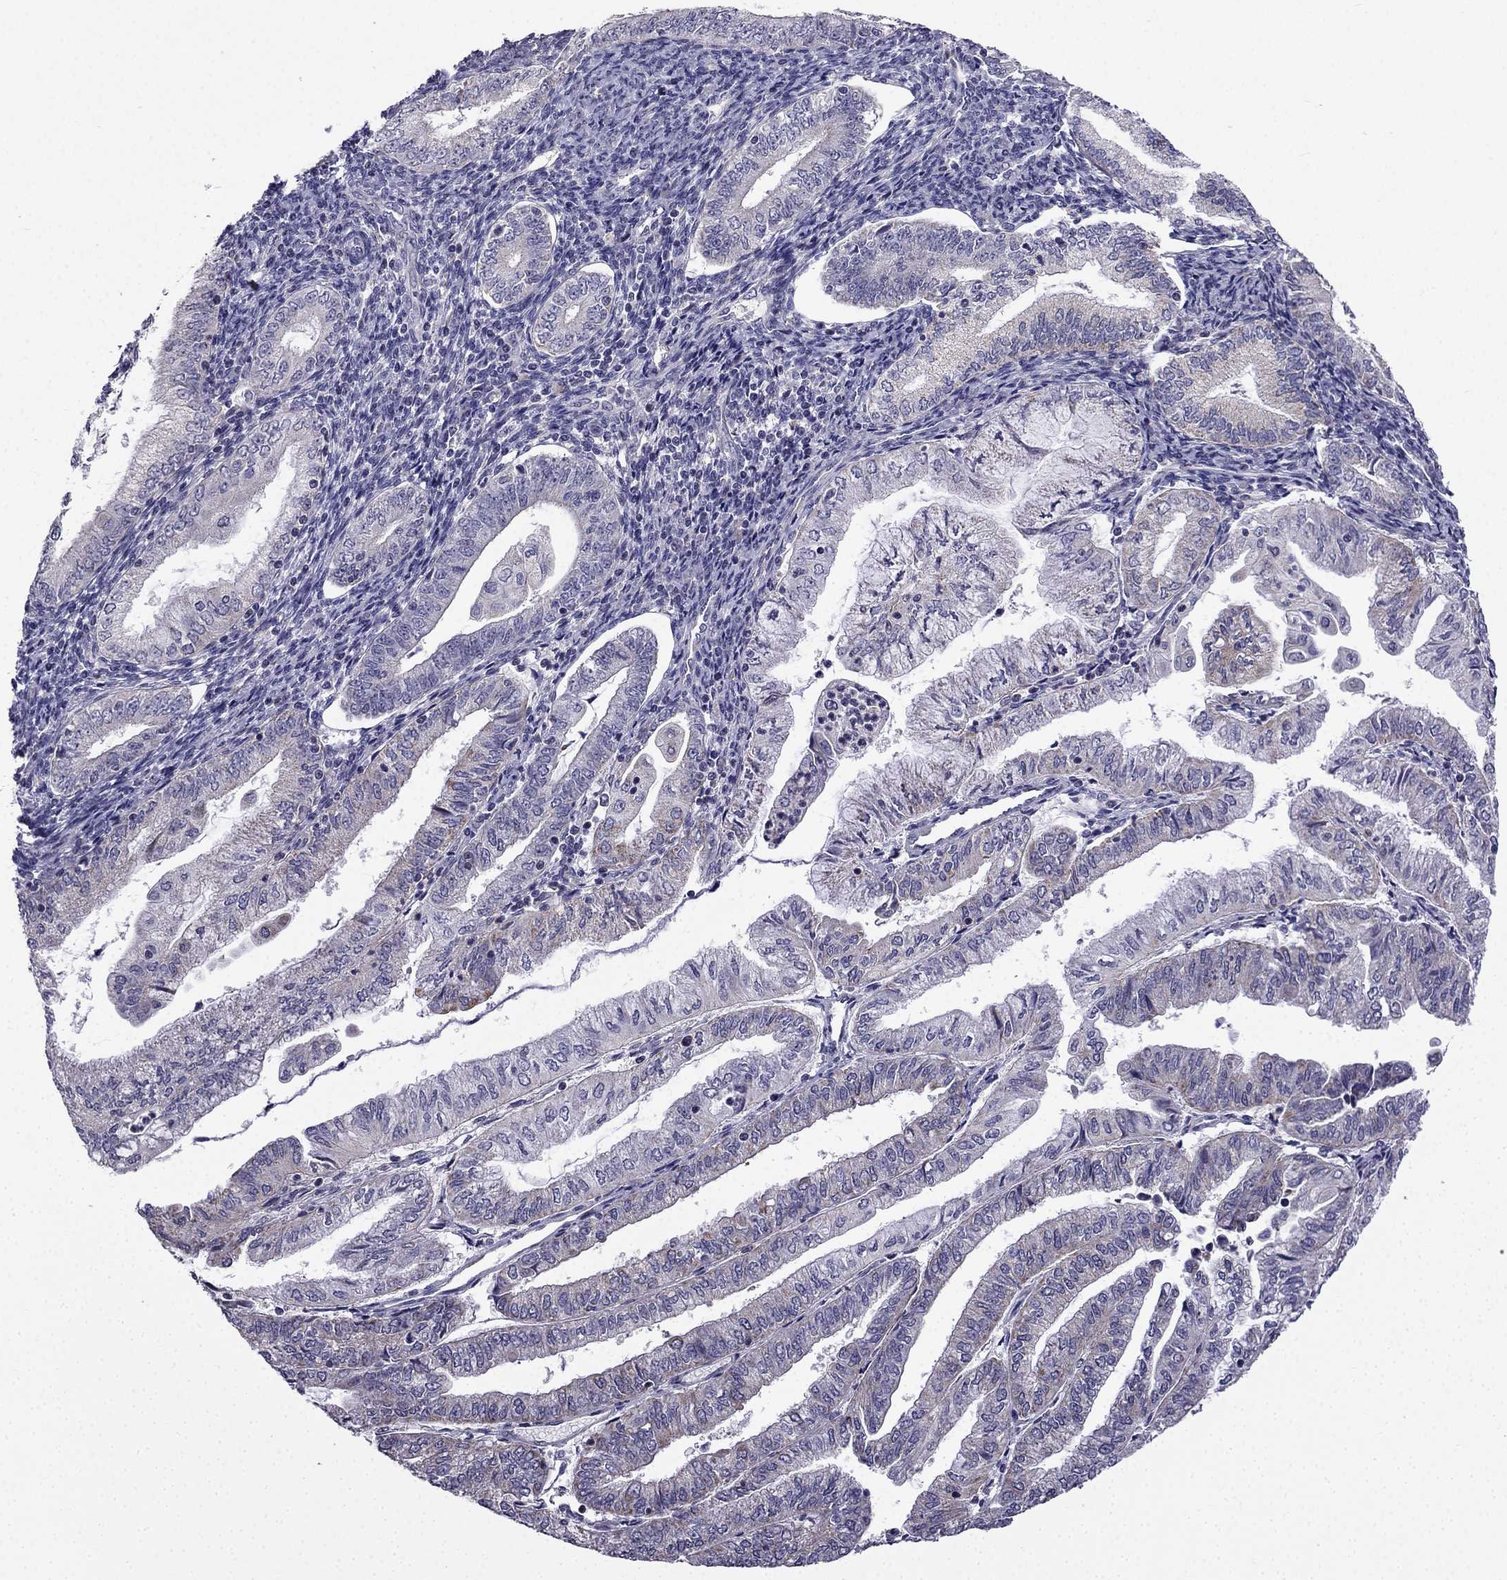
{"staining": {"intensity": "moderate", "quantity": "<25%", "location": "cytoplasmic/membranous"}, "tissue": "endometrial cancer", "cell_type": "Tumor cells", "image_type": "cancer", "snomed": [{"axis": "morphology", "description": "Adenocarcinoma, NOS"}, {"axis": "topography", "description": "Endometrium"}], "caption": "Protein staining demonstrates moderate cytoplasmic/membranous staining in about <25% of tumor cells in adenocarcinoma (endometrial). The protein is stained brown, and the nuclei are stained in blue (DAB IHC with brightfield microscopy, high magnification).", "gene": "SLC6A2", "patient": {"sex": "female", "age": 55}}